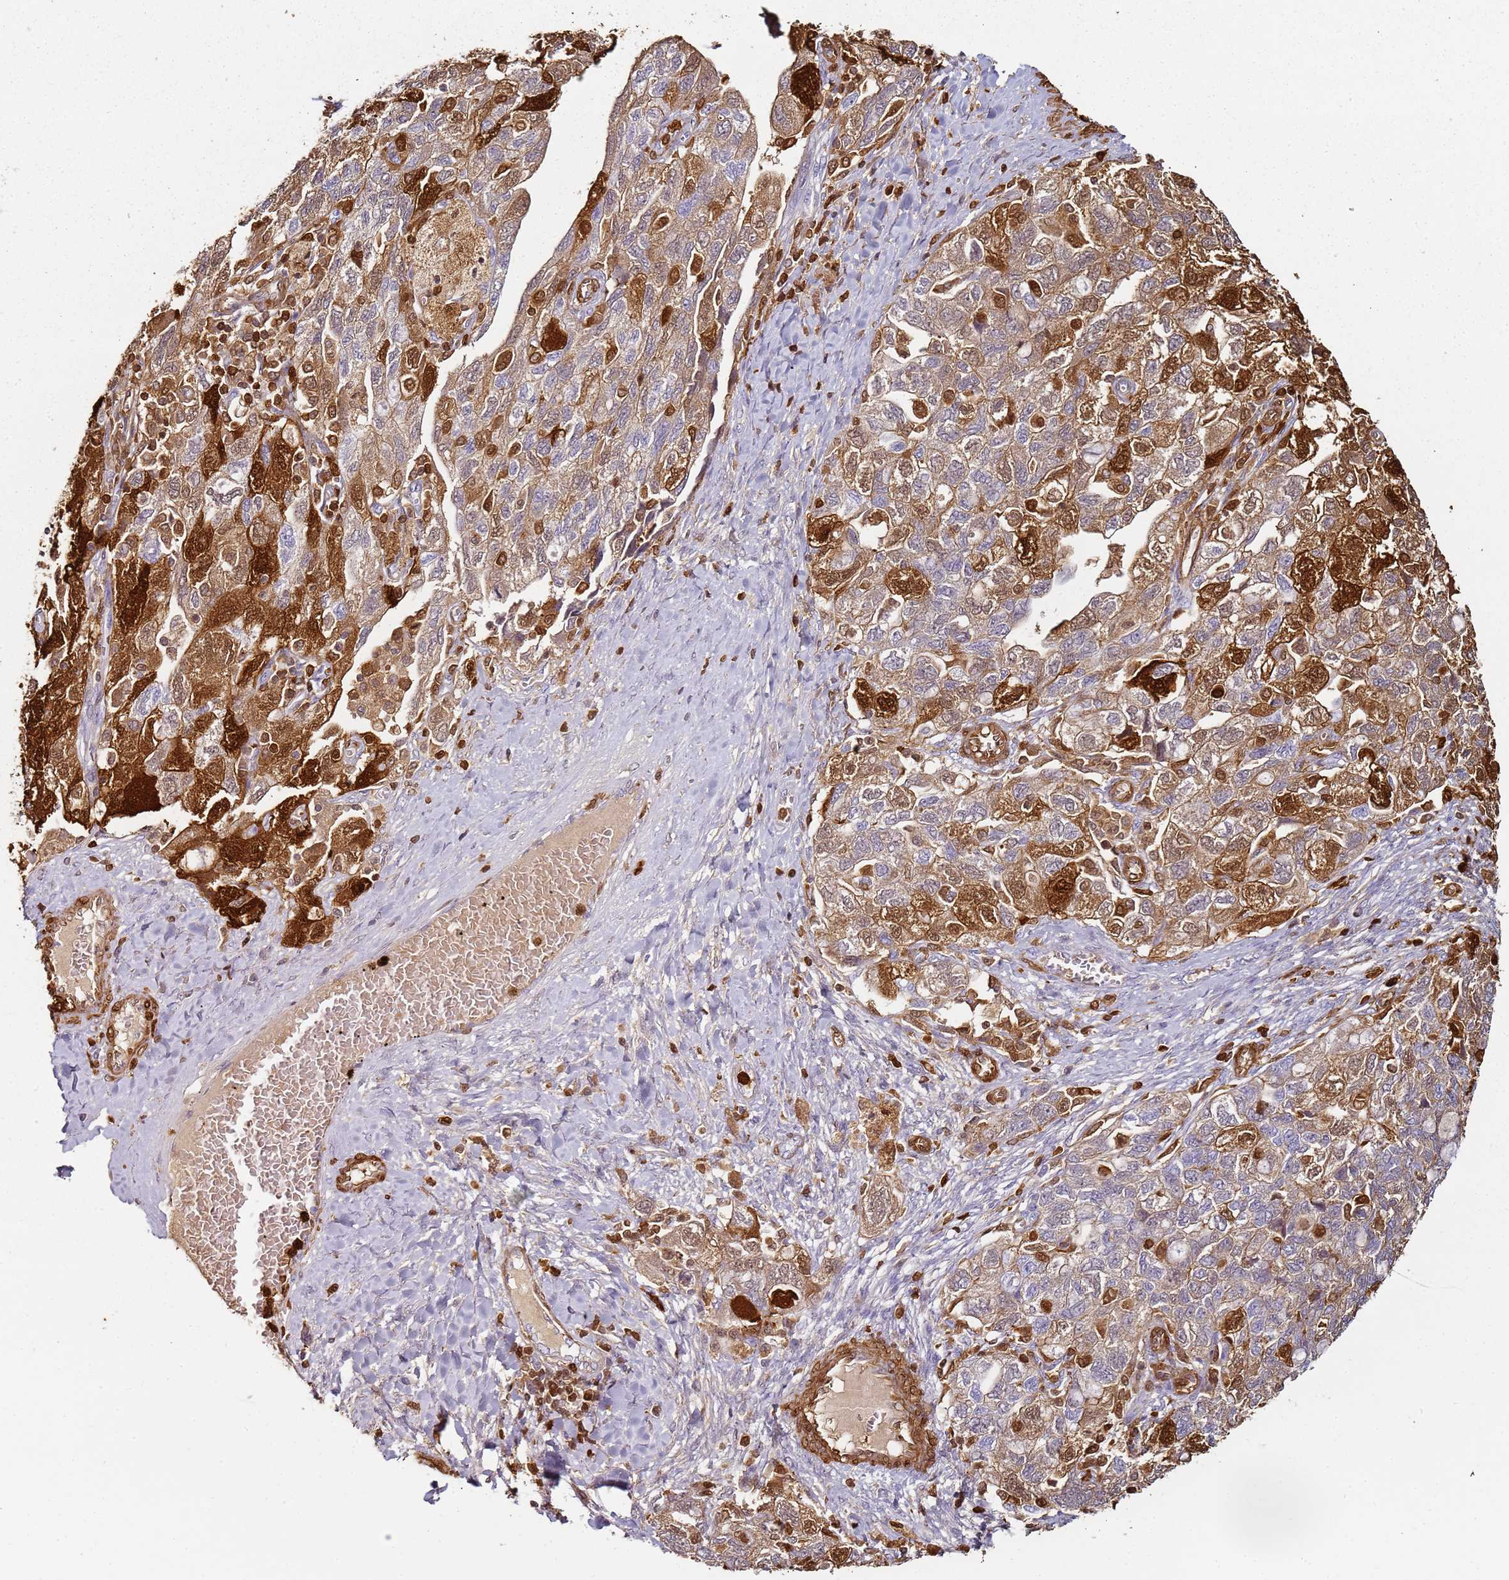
{"staining": {"intensity": "moderate", "quantity": ">75%", "location": "cytoplasmic/membranous,nuclear"}, "tissue": "ovarian cancer", "cell_type": "Tumor cells", "image_type": "cancer", "snomed": [{"axis": "morphology", "description": "Carcinoma, NOS"}, {"axis": "morphology", "description": "Cystadenocarcinoma, serous, NOS"}, {"axis": "topography", "description": "Ovary"}], "caption": "Brown immunohistochemical staining in human ovarian cancer demonstrates moderate cytoplasmic/membranous and nuclear staining in approximately >75% of tumor cells.", "gene": "S100A4", "patient": {"sex": "female", "age": 69}}